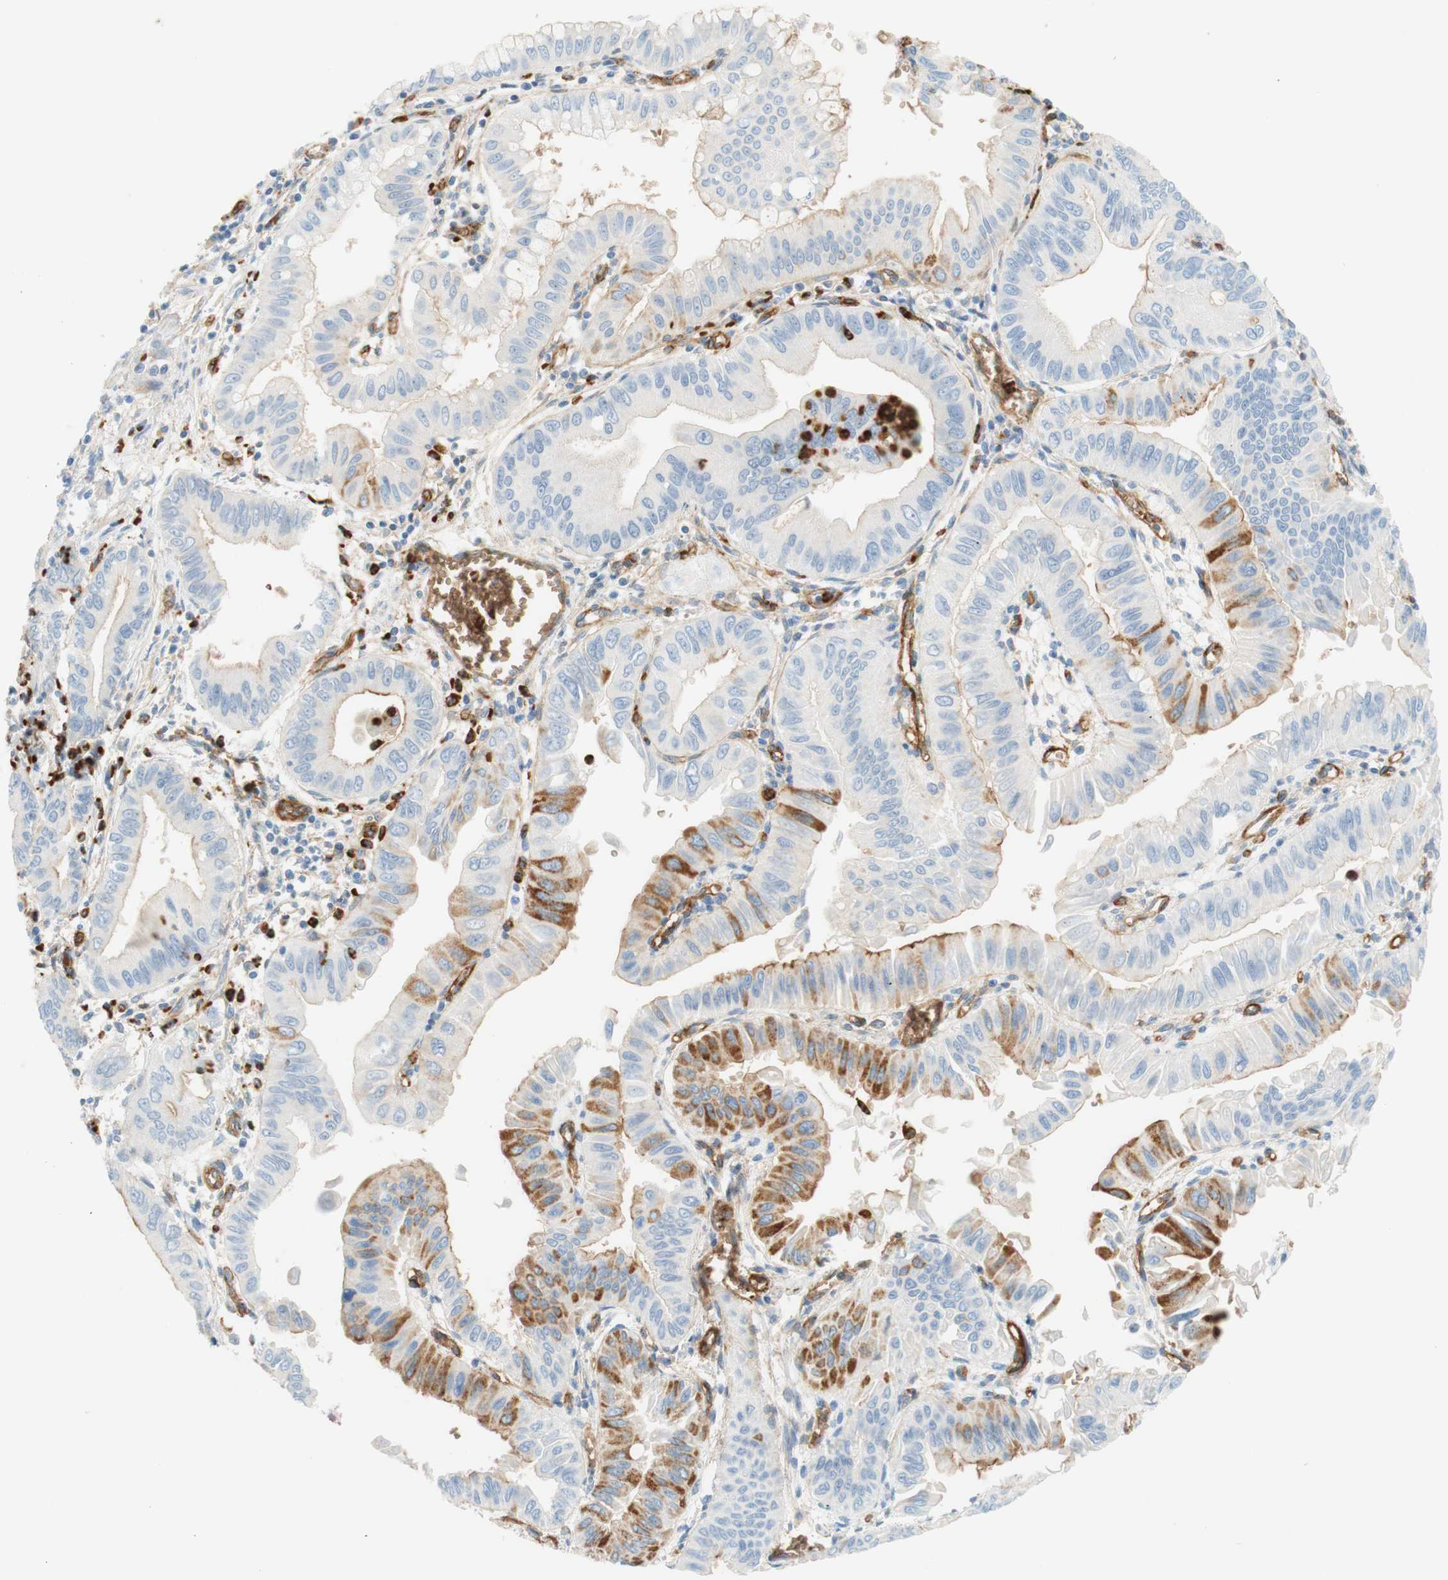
{"staining": {"intensity": "moderate", "quantity": "<25%", "location": "cytoplasmic/membranous"}, "tissue": "pancreatic cancer", "cell_type": "Tumor cells", "image_type": "cancer", "snomed": [{"axis": "morphology", "description": "Normal tissue, NOS"}, {"axis": "topography", "description": "Lymph node"}], "caption": "Immunohistochemistry (DAB) staining of pancreatic cancer displays moderate cytoplasmic/membranous protein positivity in approximately <25% of tumor cells.", "gene": "STOM", "patient": {"sex": "male", "age": 50}}